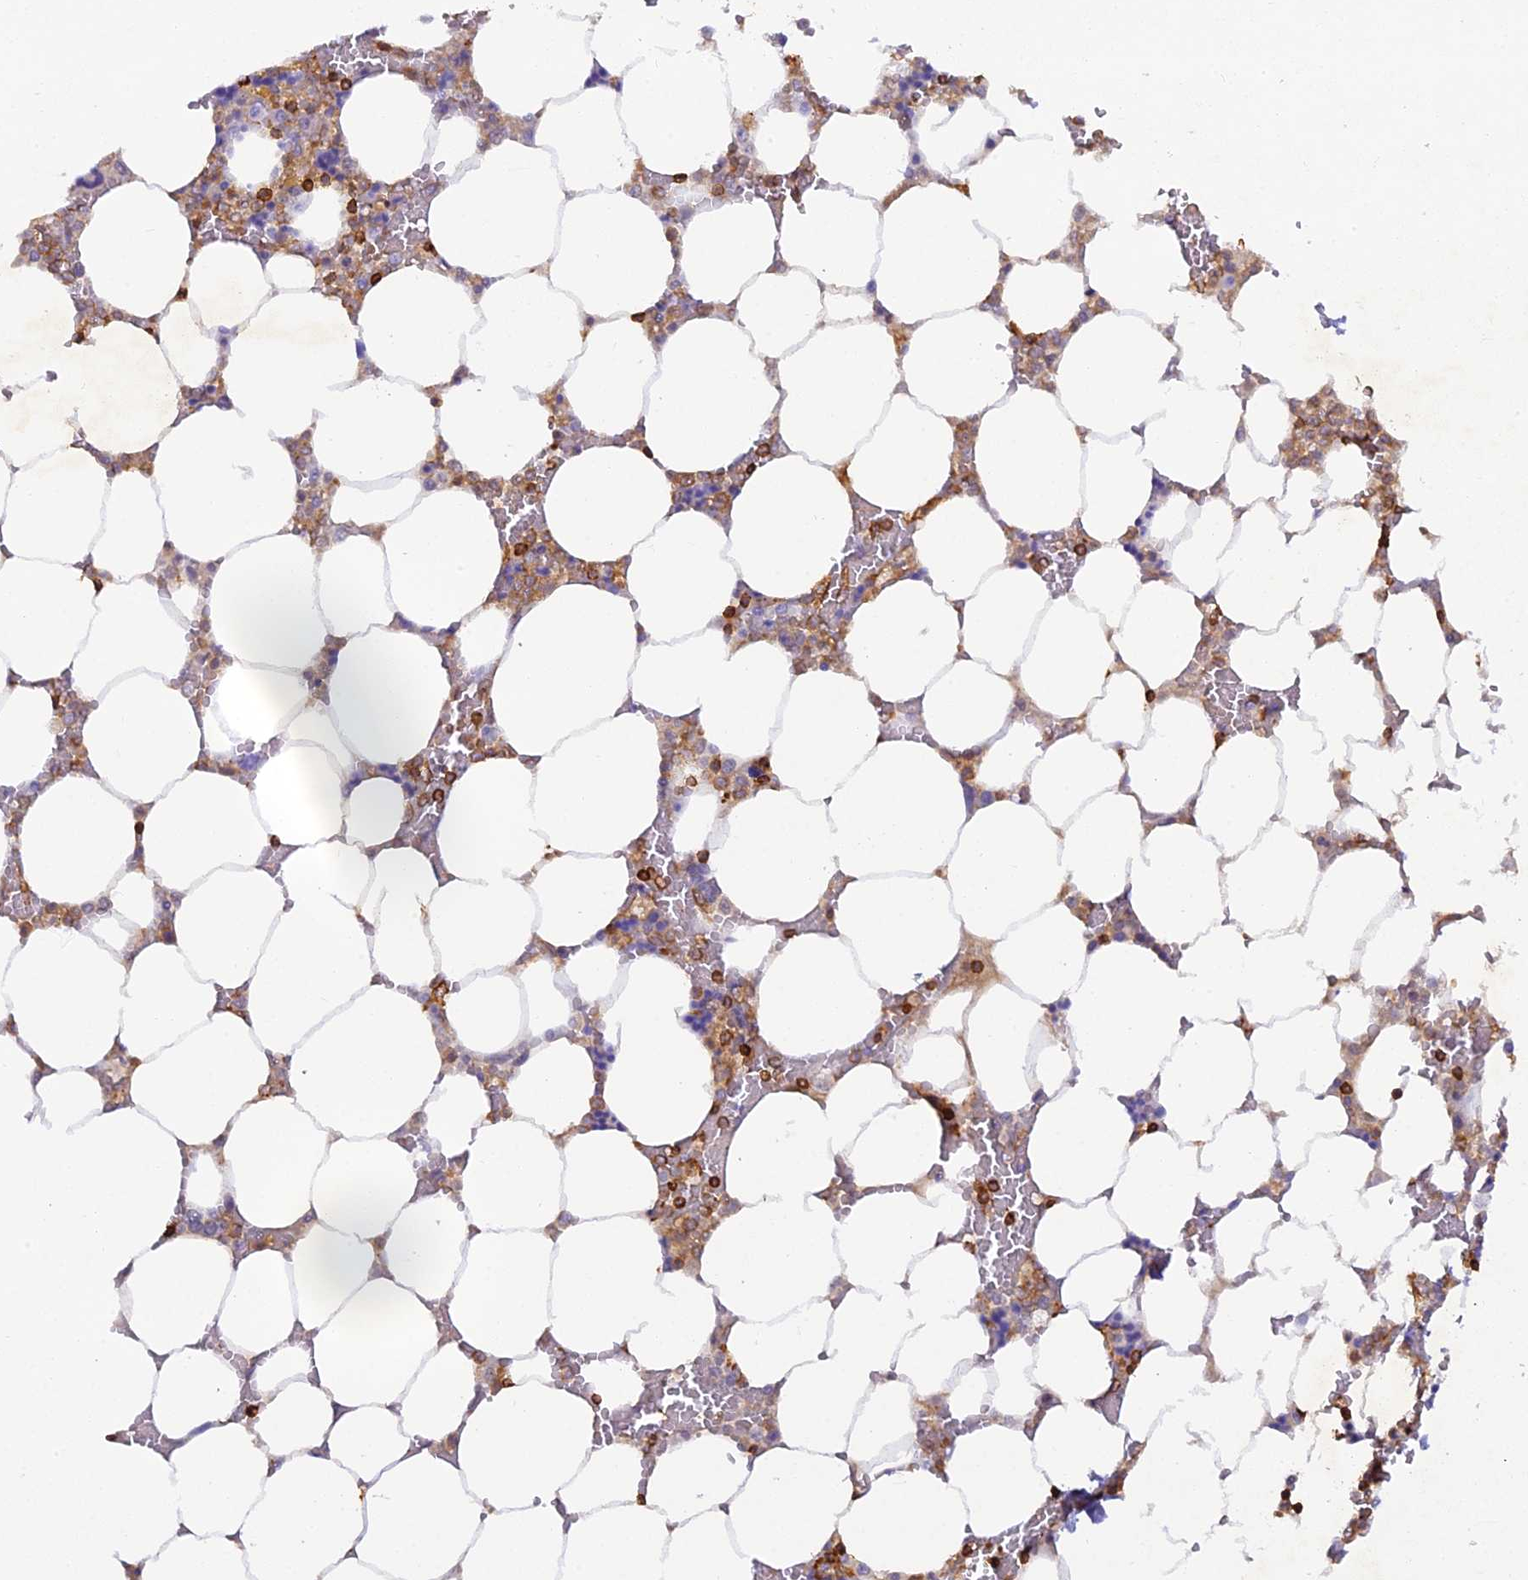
{"staining": {"intensity": "strong", "quantity": "25%-75%", "location": "cytoplasmic/membranous"}, "tissue": "bone marrow", "cell_type": "Hematopoietic cells", "image_type": "normal", "snomed": [{"axis": "morphology", "description": "Normal tissue, NOS"}, {"axis": "topography", "description": "Bone marrow"}], "caption": "IHC micrograph of unremarkable bone marrow: human bone marrow stained using immunohistochemistry reveals high levels of strong protein expression localized specifically in the cytoplasmic/membranous of hematopoietic cells, appearing as a cytoplasmic/membranous brown color.", "gene": "FYB1", "patient": {"sex": "male", "age": 64}}